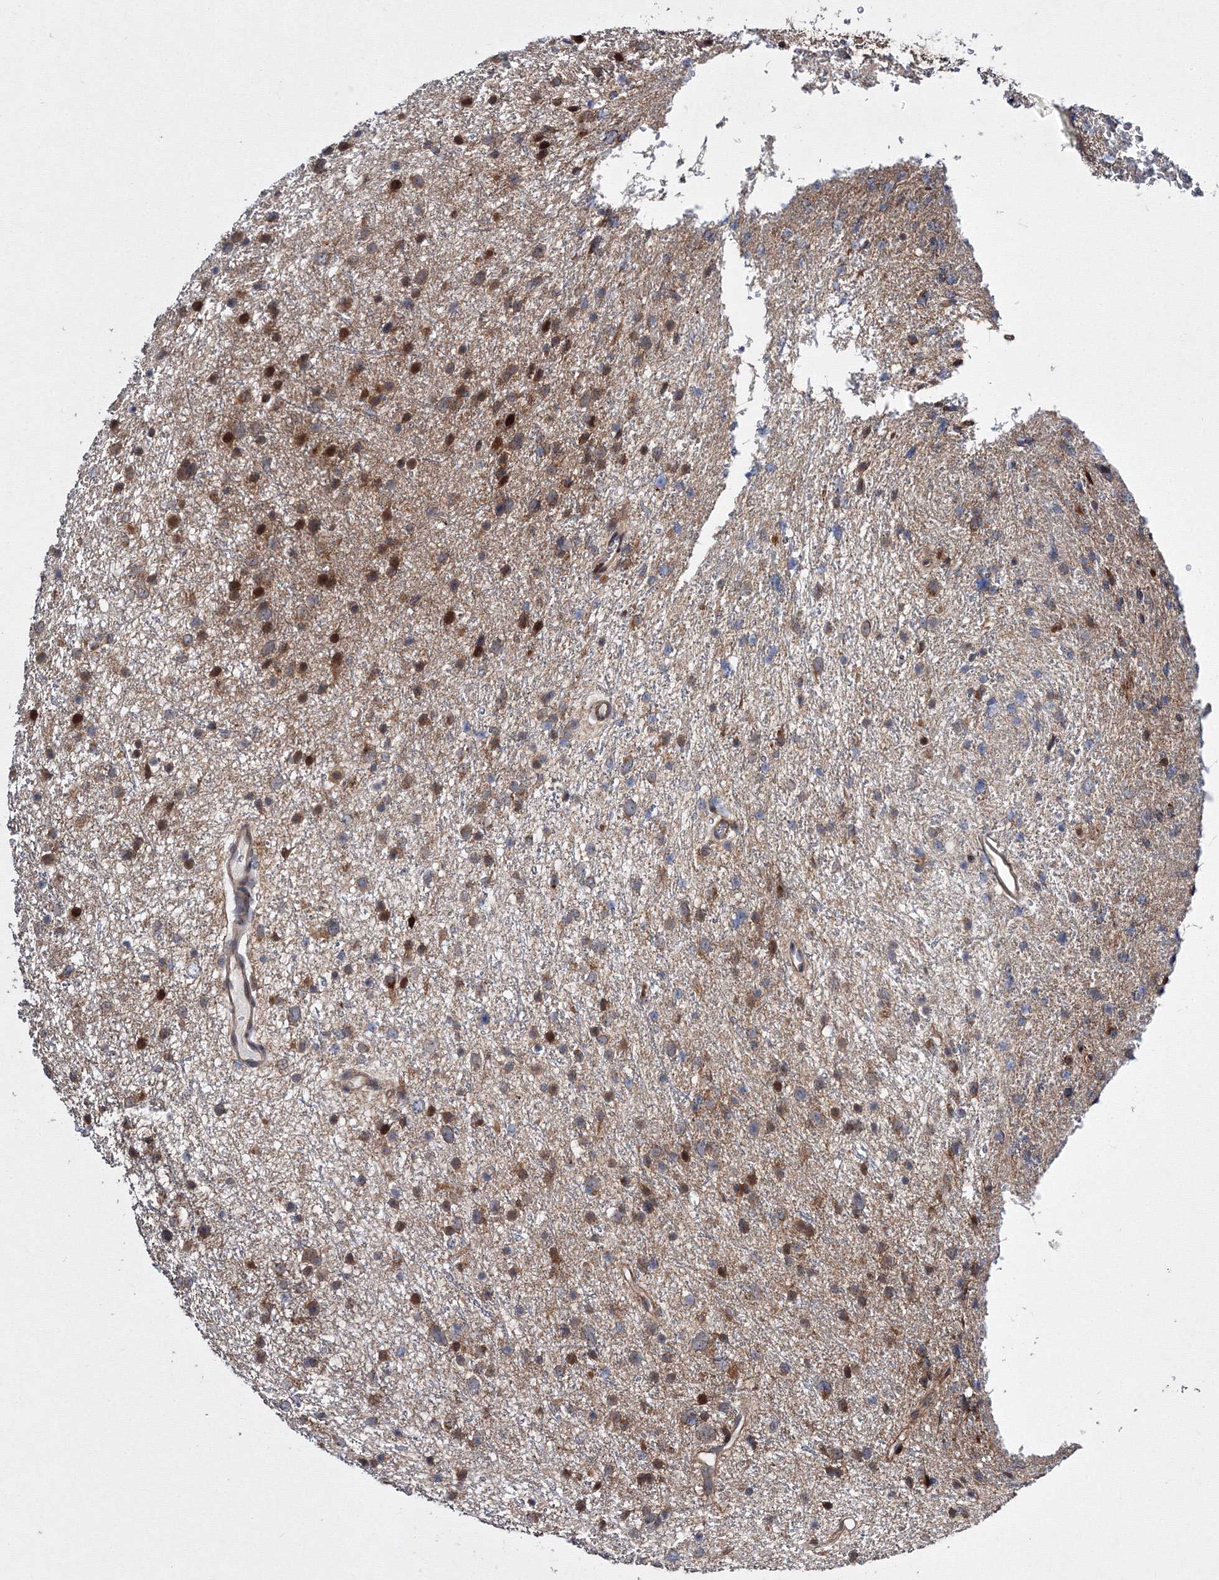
{"staining": {"intensity": "moderate", "quantity": "25%-75%", "location": "cytoplasmic/membranous,nuclear"}, "tissue": "glioma", "cell_type": "Tumor cells", "image_type": "cancer", "snomed": [{"axis": "morphology", "description": "Glioma, malignant, Low grade"}, {"axis": "topography", "description": "Cerebral cortex"}], "caption": "An IHC histopathology image of neoplastic tissue is shown. Protein staining in brown highlights moderate cytoplasmic/membranous and nuclear positivity in glioma within tumor cells.", "gene": "GPN1", "patient": {"sex": "female", "age": 39}}